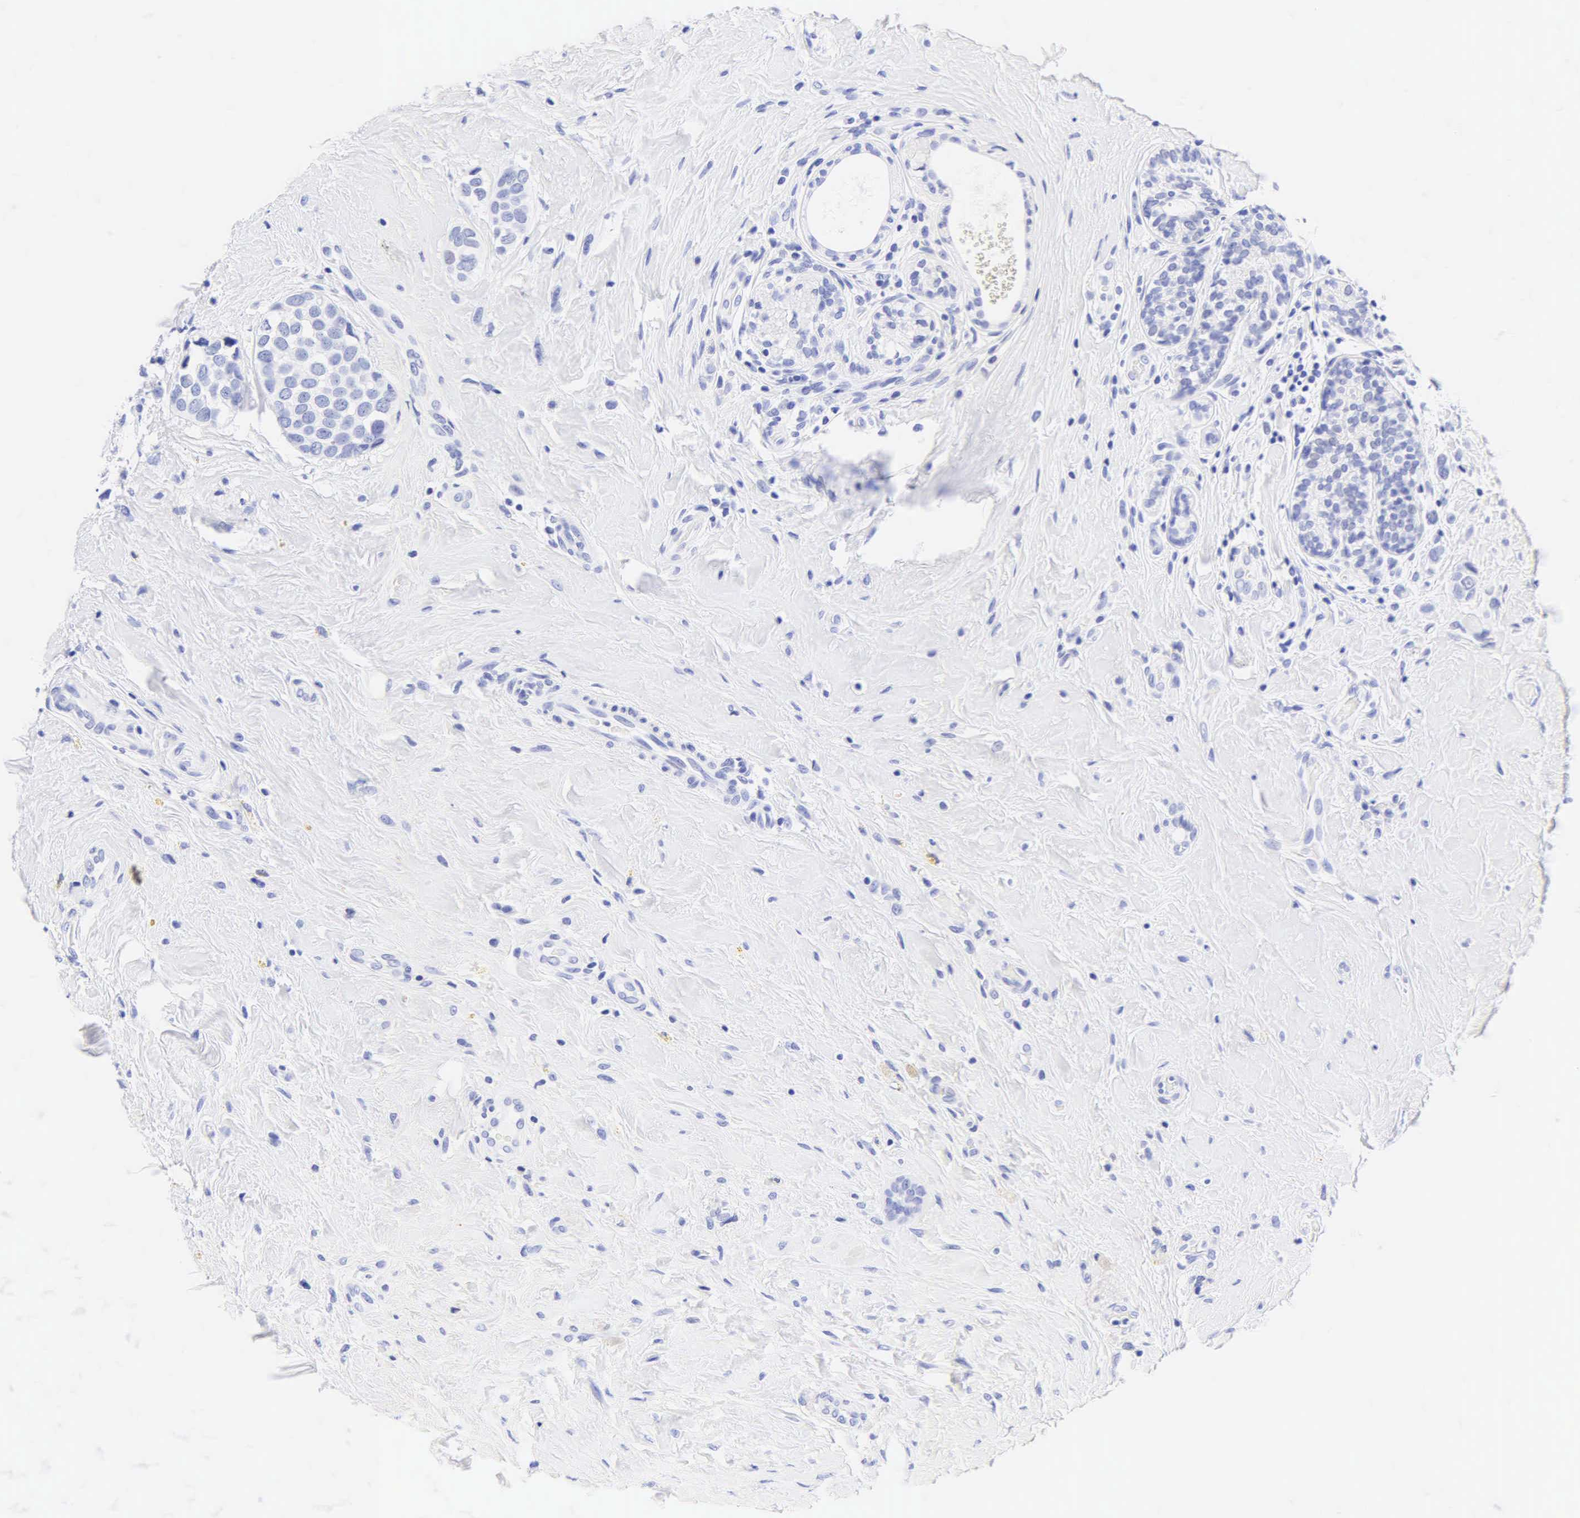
{"staining": {"intensity": "negative", "quantity": "none", "location": "none"}, "tissue": "breast cancer", "cell_type": "Tumor cells", "image_type": "cancer", "snomed": [{"axis": "morphology", "description": "Duct carcinoma"}, {"axis": "topography", "description": "Breast"}], "caption": "Breast cancer stained for a protein using immunohistochemistry (IHC) exhibits no staining tumor cells.", "gene": "KRT20", "patient": {"sex": "female", "age": 72}}